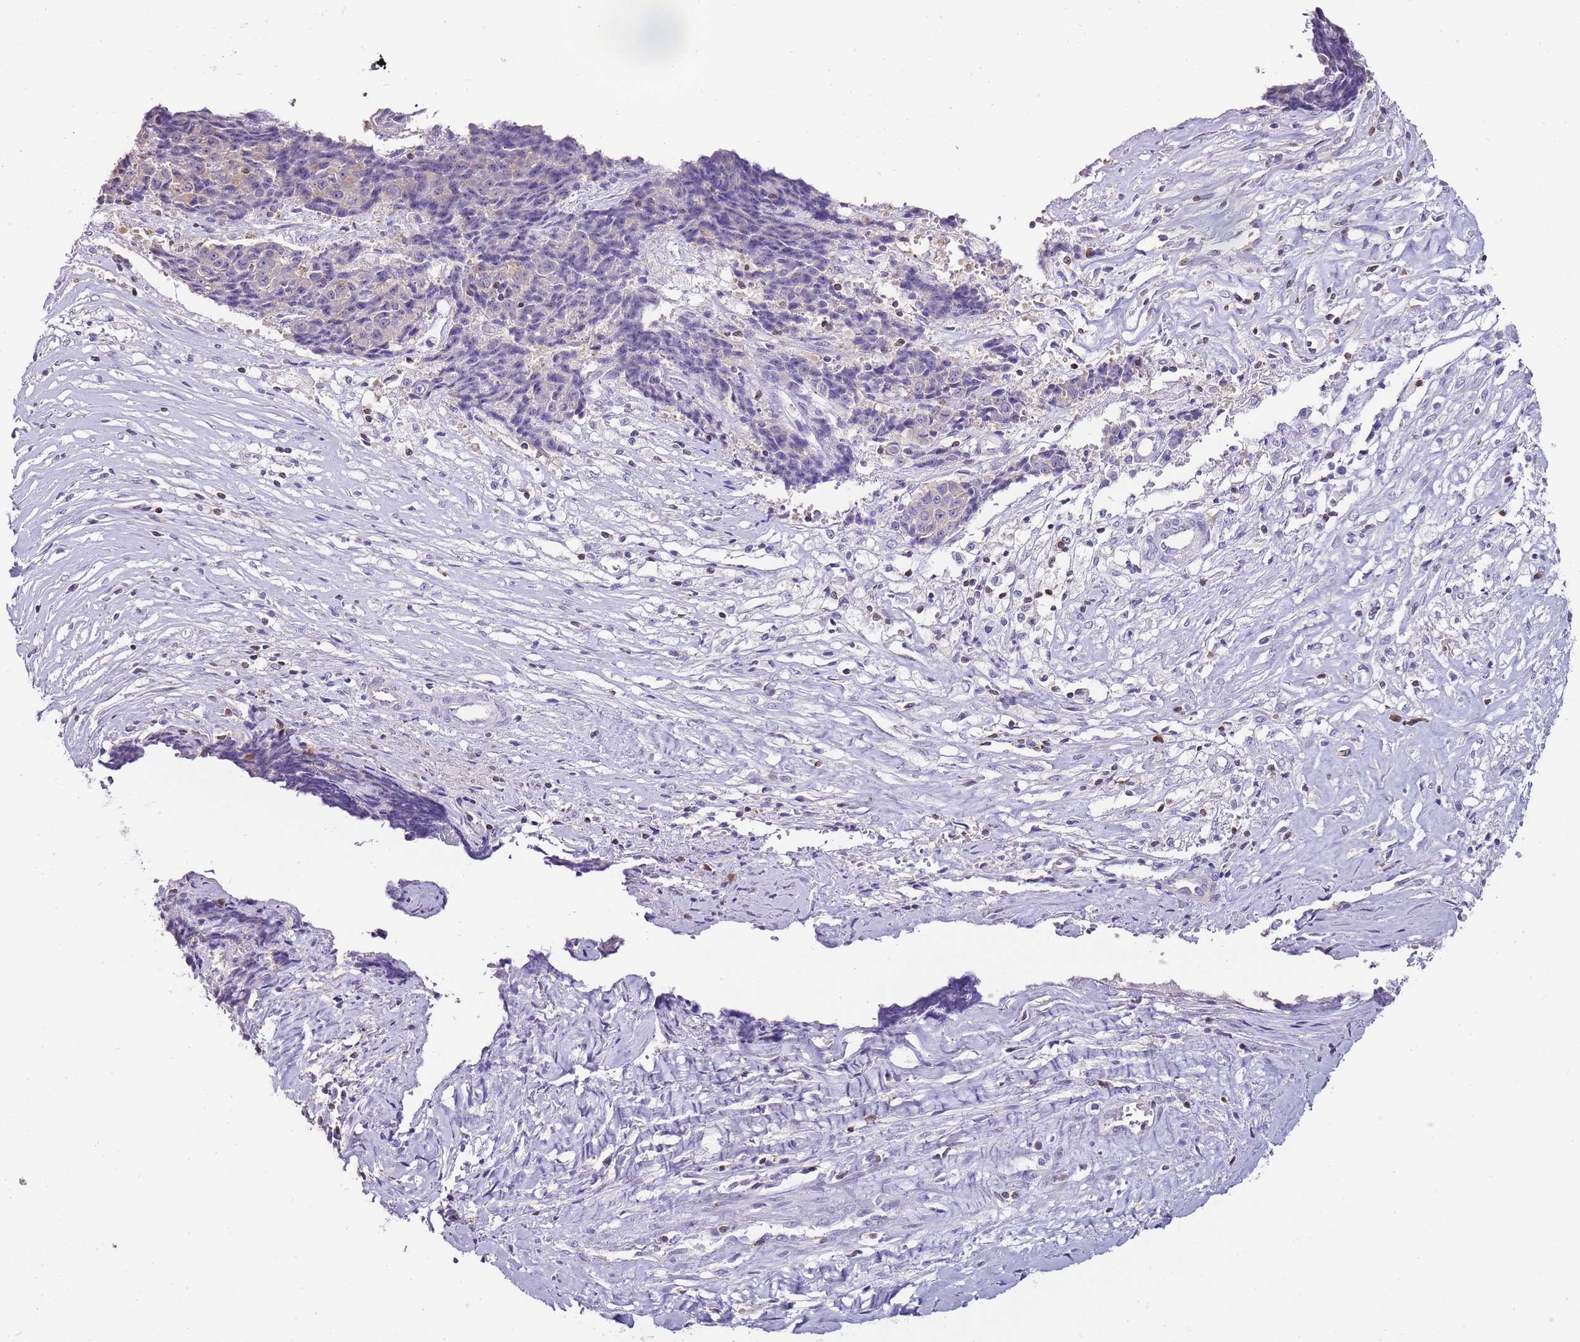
{"staining": {"intensity": "negative", "quantity": "none", "location": "none"}, "tissue": "ovarian cancer", "cell_type": "Tumor cells", "image_type": "cancer", "snomed": [{"axis": "morphology", "description": "Carcinoma, endometroid"}, {"axis": "topography", "description": "Ovary"}], "caption": "This is a histopathology image of IHC staining of ovarian cancer, which shows no expression in tumor cells. The staining was performed using DAB to visualize the protein expression in brown, while the nuclei were stained in blue with hematoxylin (Magnification: 20x).", "gene": "ZBP1", "patient": {"sex": "female", "age": 42}}